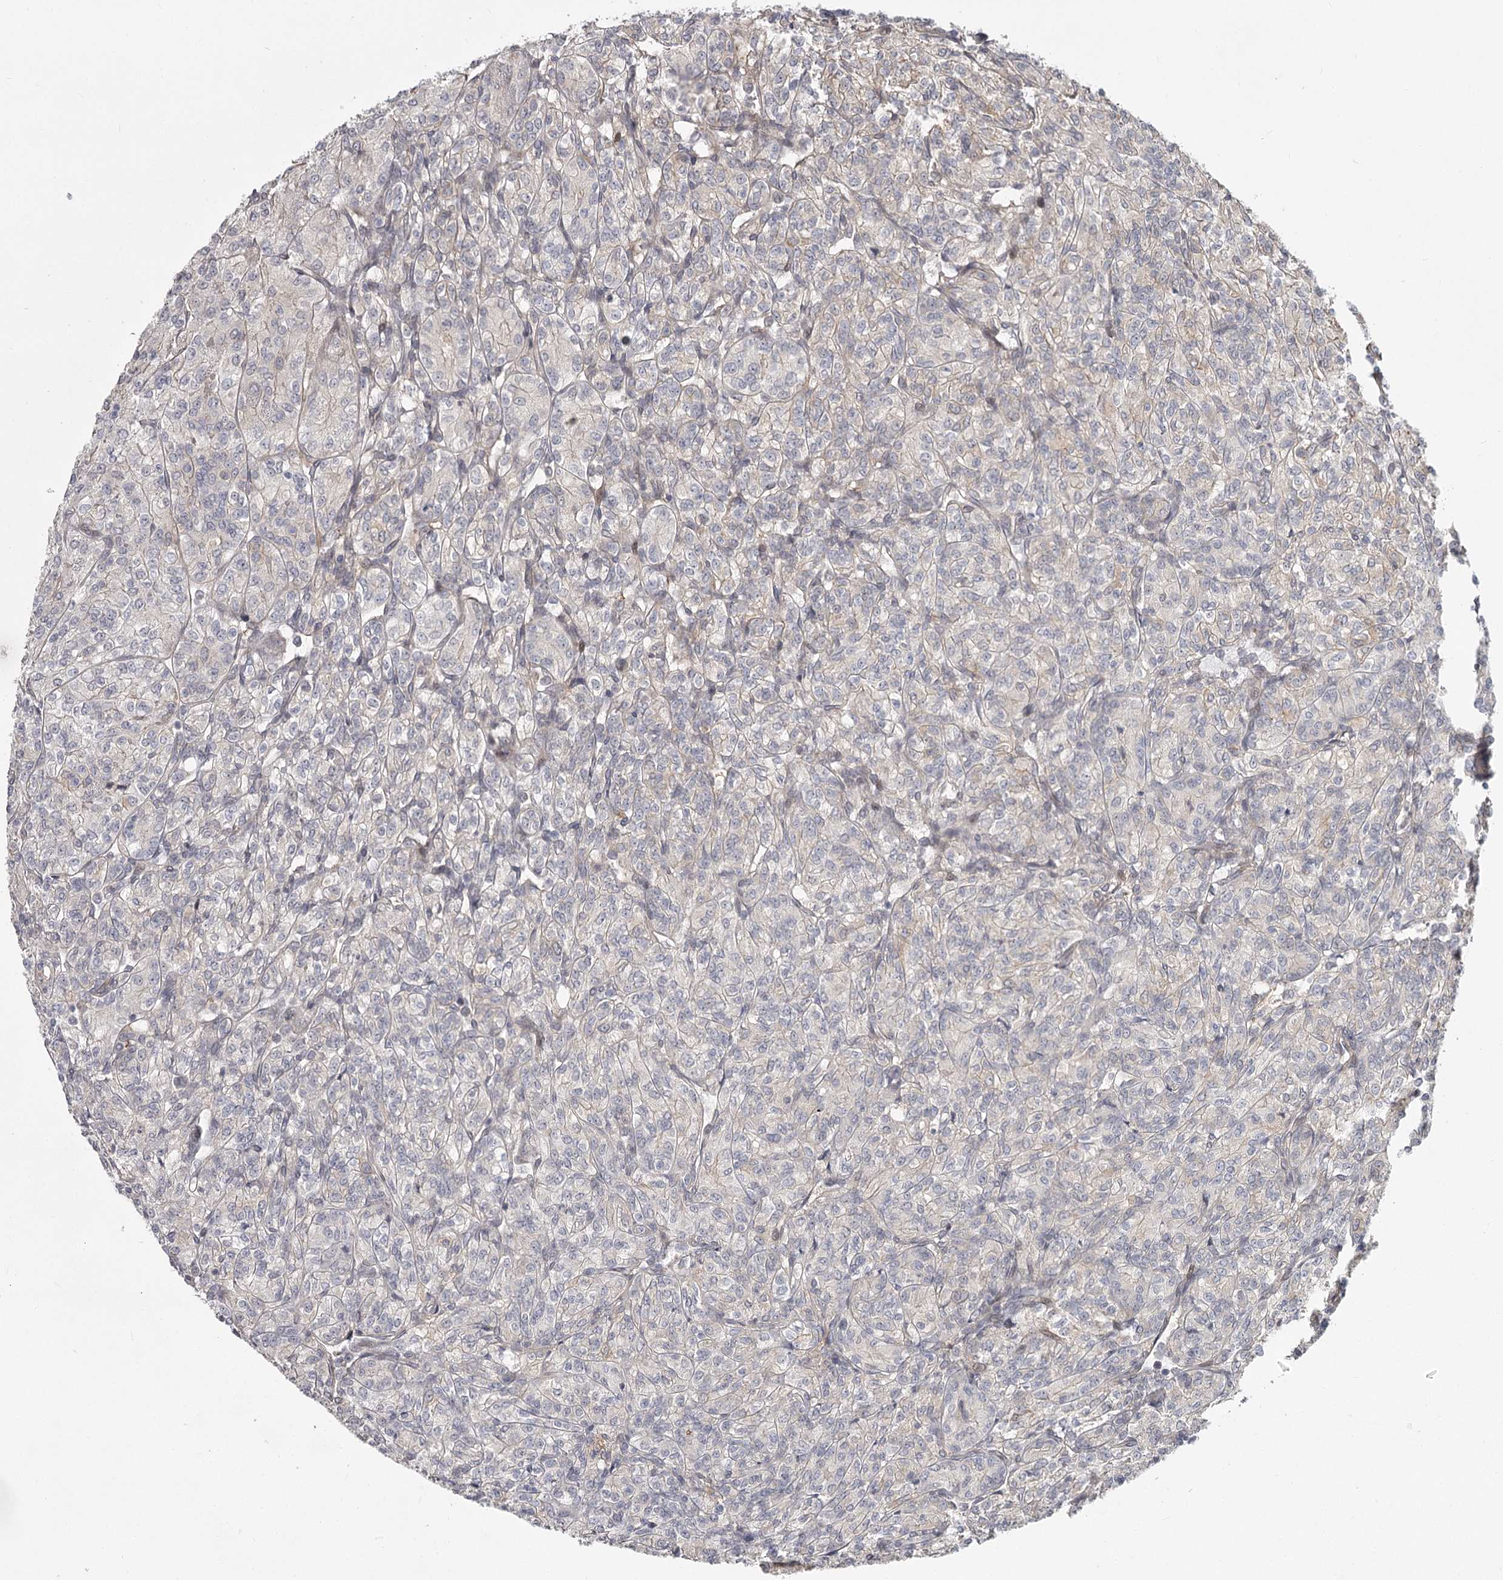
{"staining": {"intensity": "negative", "quantity": "none", "location": "none"}, "tissue": "renal cancer", "cell_type": "Tumor cells", "image_type": "cancer", "snomed": [{"axis": "morphology", "description": "Adenocarcinoma, NOS"}, {"axis": "topography", "description": "Kidney"}], "caption": "This image is of renal adenocarcinoma stained with immunohistochemistry (IHC) to label a protein in brown with the nuclei are counter-stained blue. There is no positivity in tumor cells. (DAB IHC, high magnification).", "gene": "CCNG2", "patient": {"sex": "male", "age": 77}}